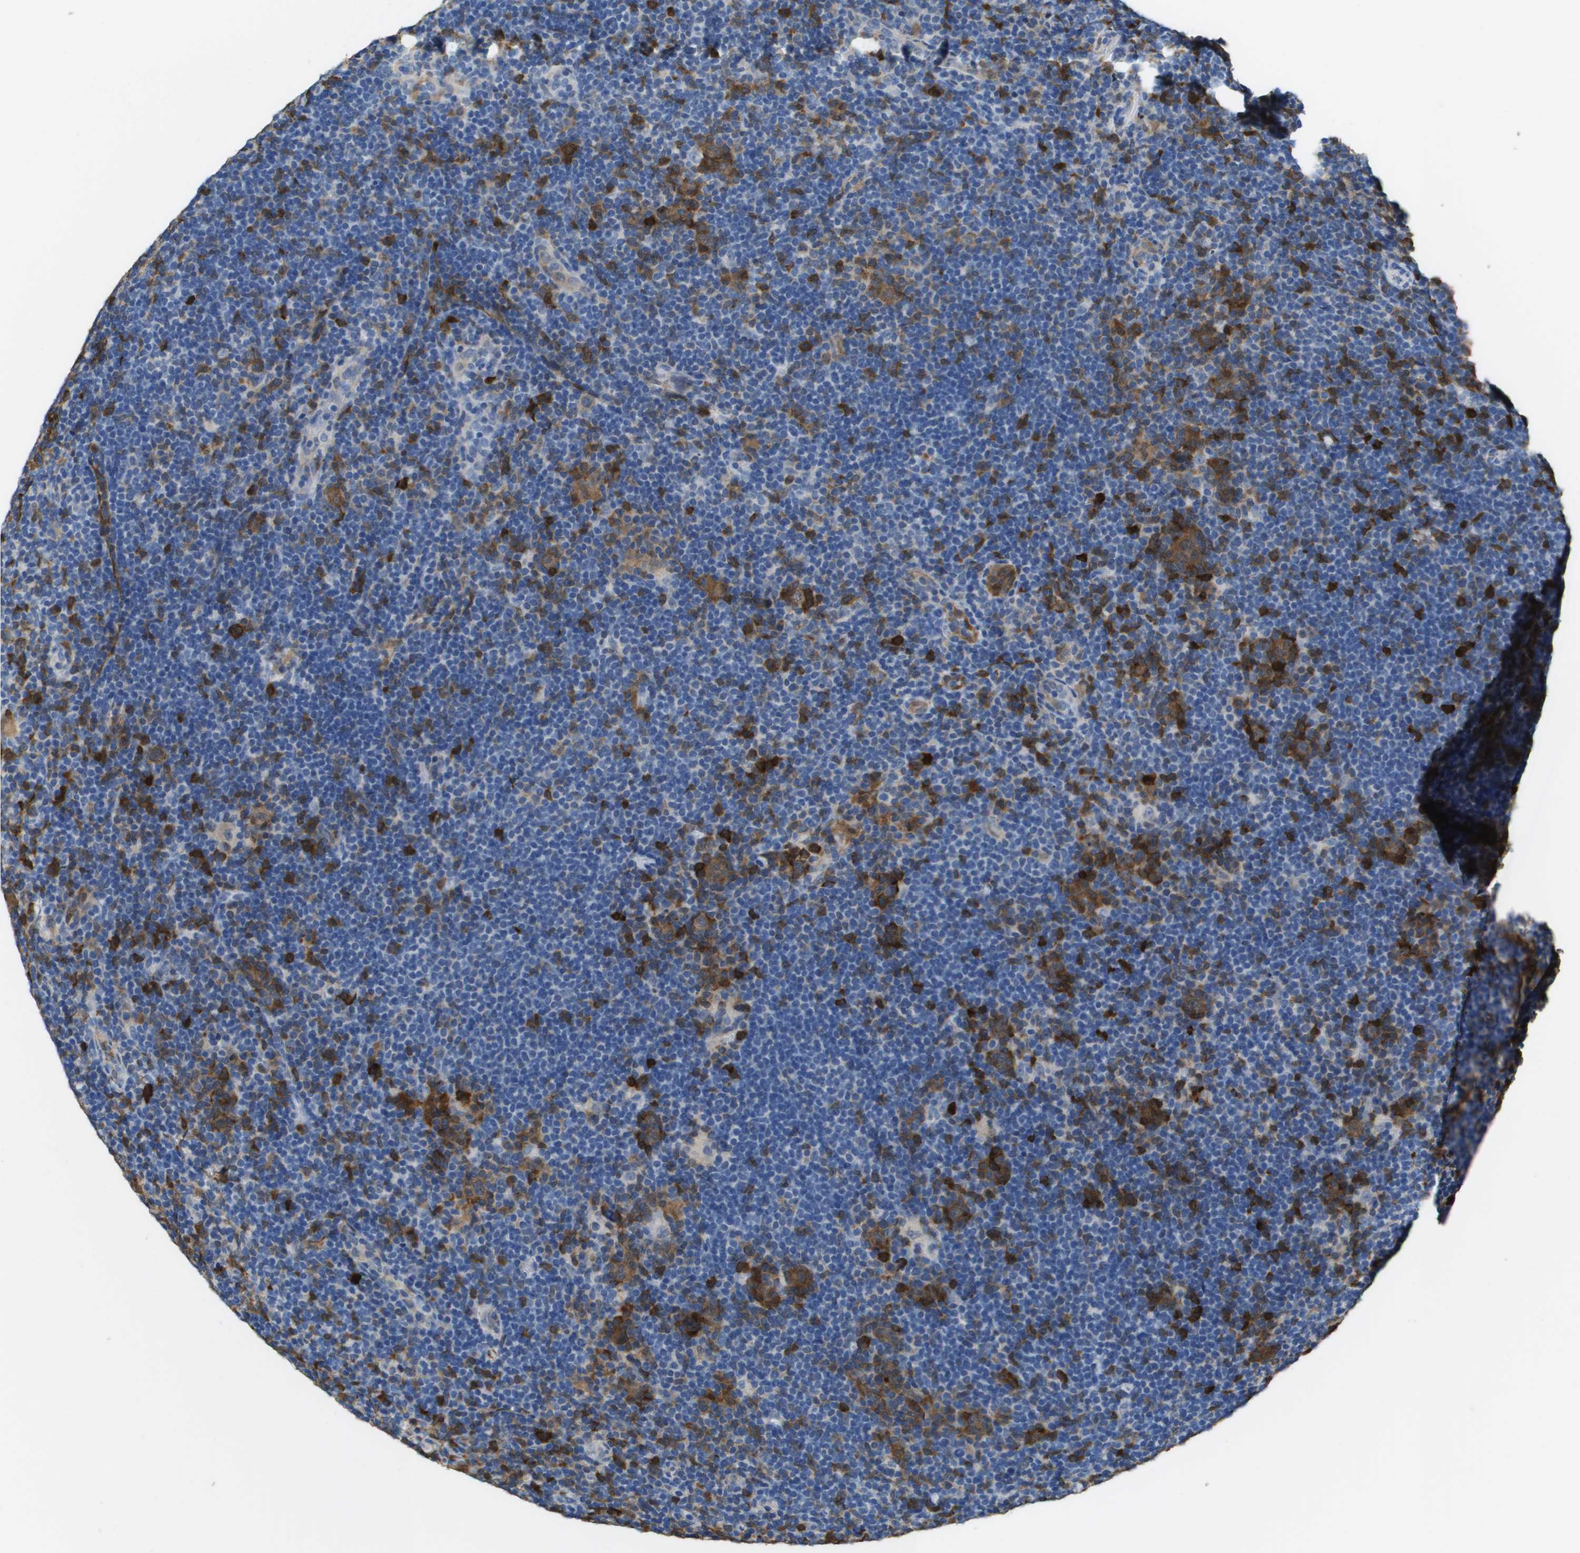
{"staining": {"intensity": "weak", "quantity": ">75%", "location": "cytoplasmic/membranous"}, "tissue": "lymphoma", "cell_type": "Tumor cells", "image_type": "cancer", "snomed": [{"axis": "morphology", "description": "Hodgkin's disease, NOS"}, {"axis": "topography", "description": "Lymph node"}], "caption": "A low amount of weak cytoplasmic/membranous positivity is identified in approximately >75% of tumor cells in Hodgkin's disease tissue.", "gene": "FABP5", "patient": {"sex": "female", "age": 57}}